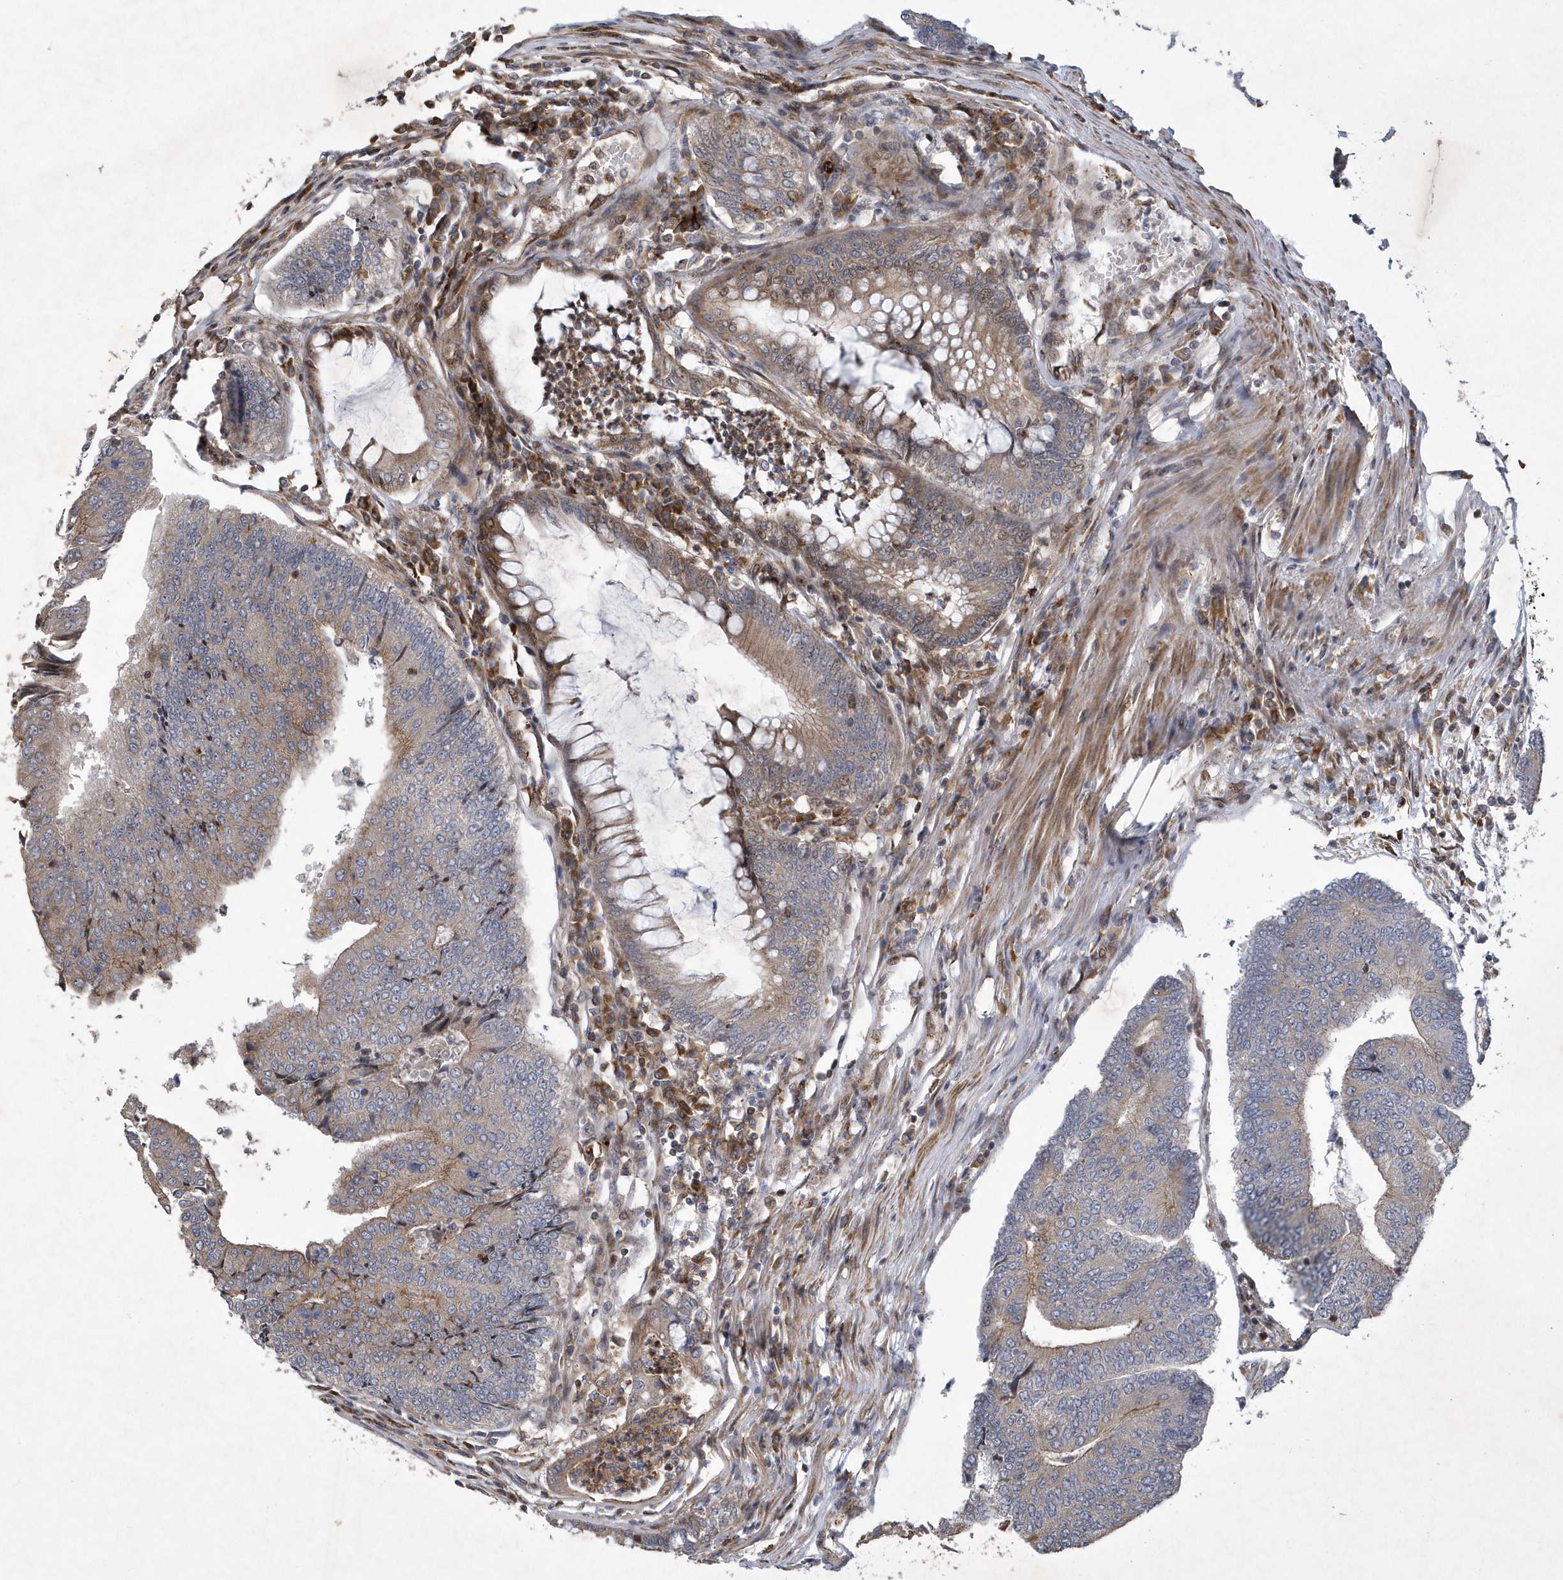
{"staining": {"intensity": "moderate", "quantity": "25%-75%", "location": "cytoplasmic/membranous"}, "tissue": "colorectal cancer", "cell_type": "Tumor cells", "image_type": "cancer", "snomed": [{"axis": "morphology", "description": "Adenocarcinoma, NOS"}, {"axis": "topography", "description": "Colon"}], "caption": "Immunohistochemistry (IHC) histopathology image of human colorectal cancer (adenocarcinoma) stained for a protein (brown), which displays medium levels of moderate cytoplasmic/membranous staining in about 25%-75% of tumor cells.", "gene": "N4BP2", "patient": {"sex": "female", "age": 67}}